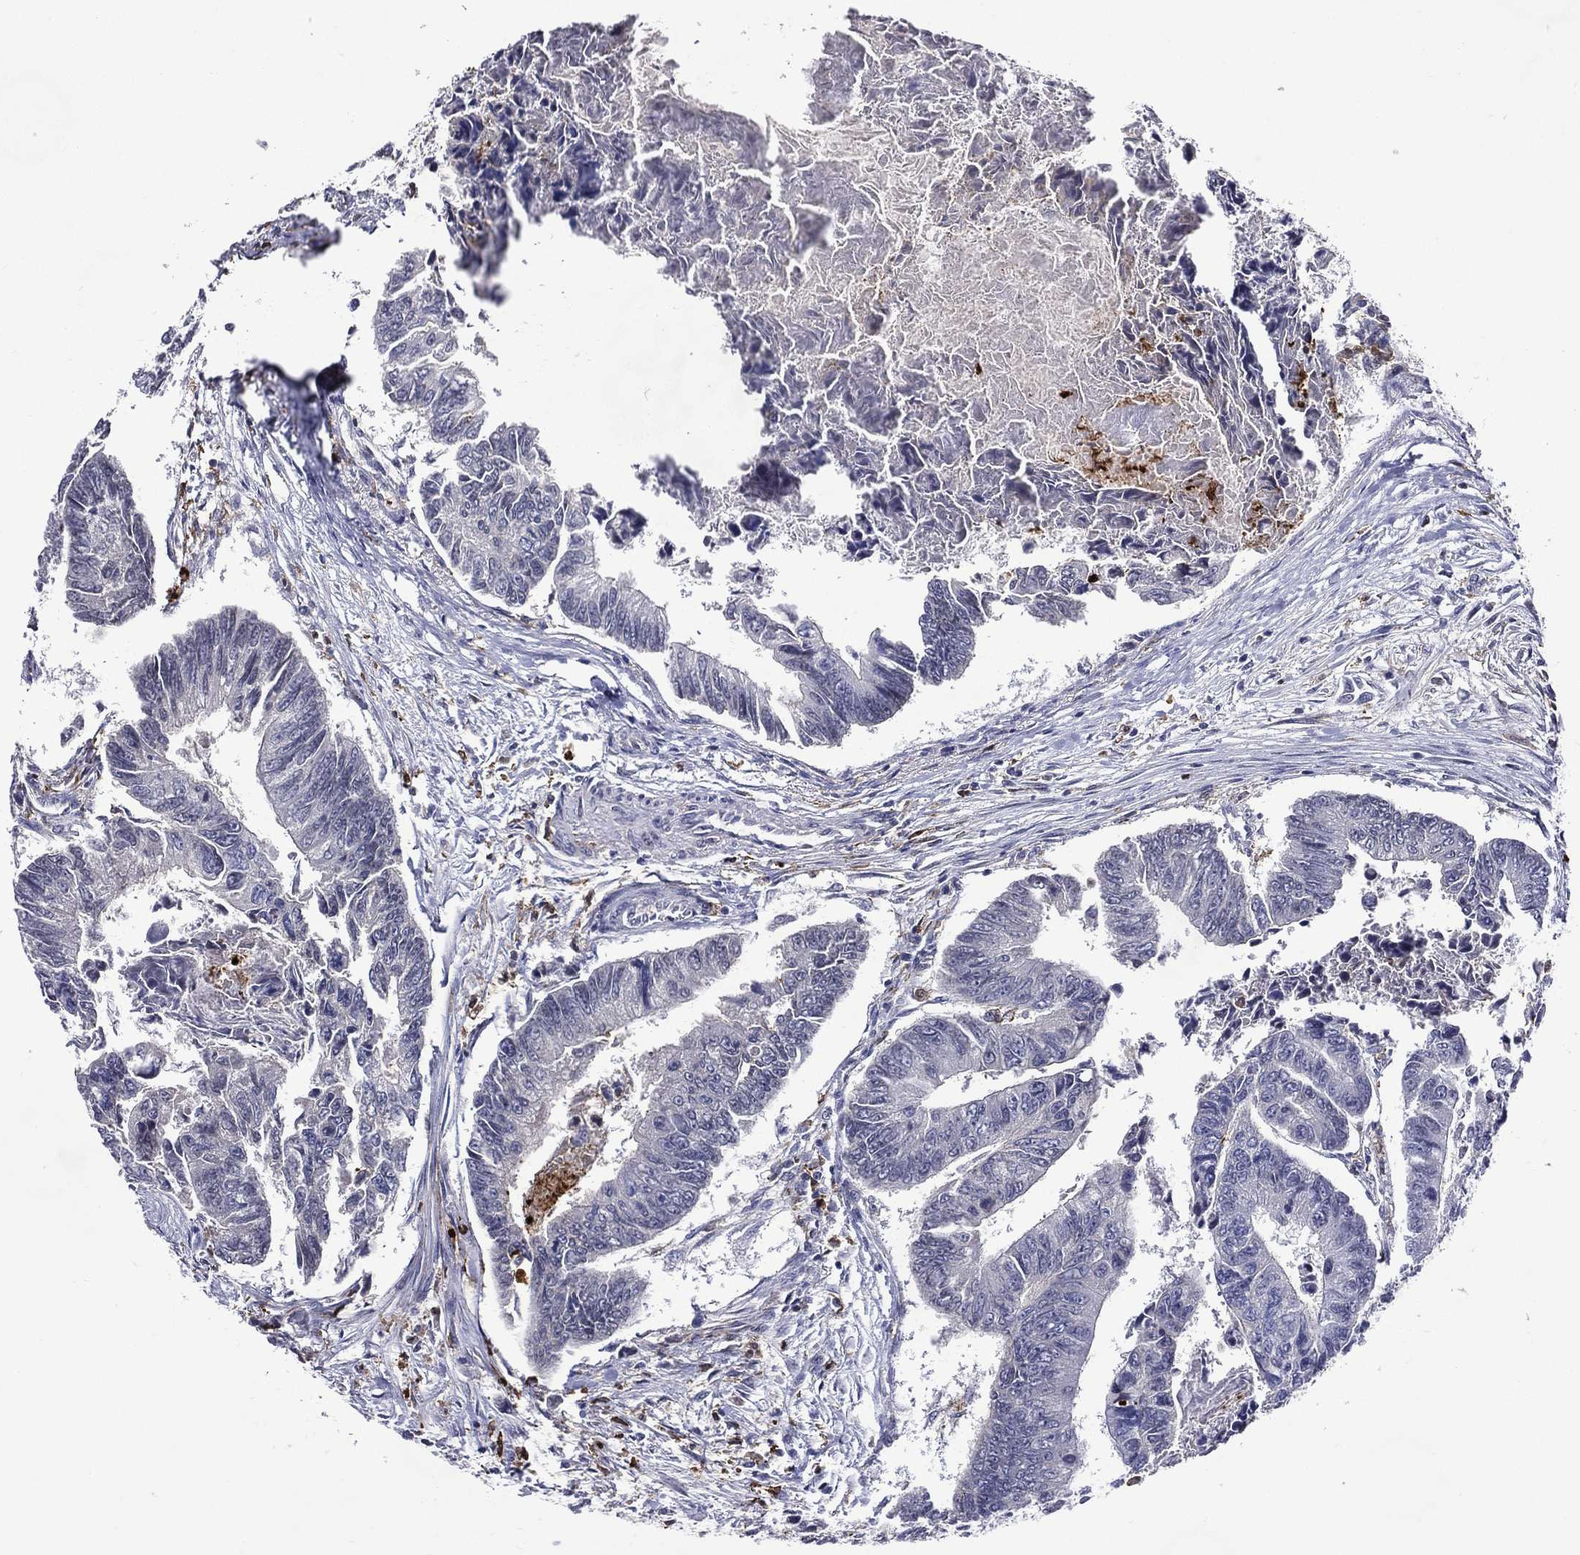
{"staining": {"intensity": "negative", "quantity": "none", "location": "none"}, "tissue": "colorectal cancer", "cell_type": "Tumor cells", "image_type": "cancer", "snomed": [{"axis": "morphology", "description": "Adenocarcinoma, NOS"}, {"axis": "topography", "description": "Colon"}], "caption": "DAB (3,3'-diaminobenzidine) immunohistochemical staining of human colorectal cancer demonstrates no significant positivity in tumor cells. Brightfield microscopy of immunohistochemistry (IHC) stained with DAB (brown) and hematoxylin (blue), captured at high magnification.", "gene": "GPR171", "patient": {"sex": "female", "age": 65}}